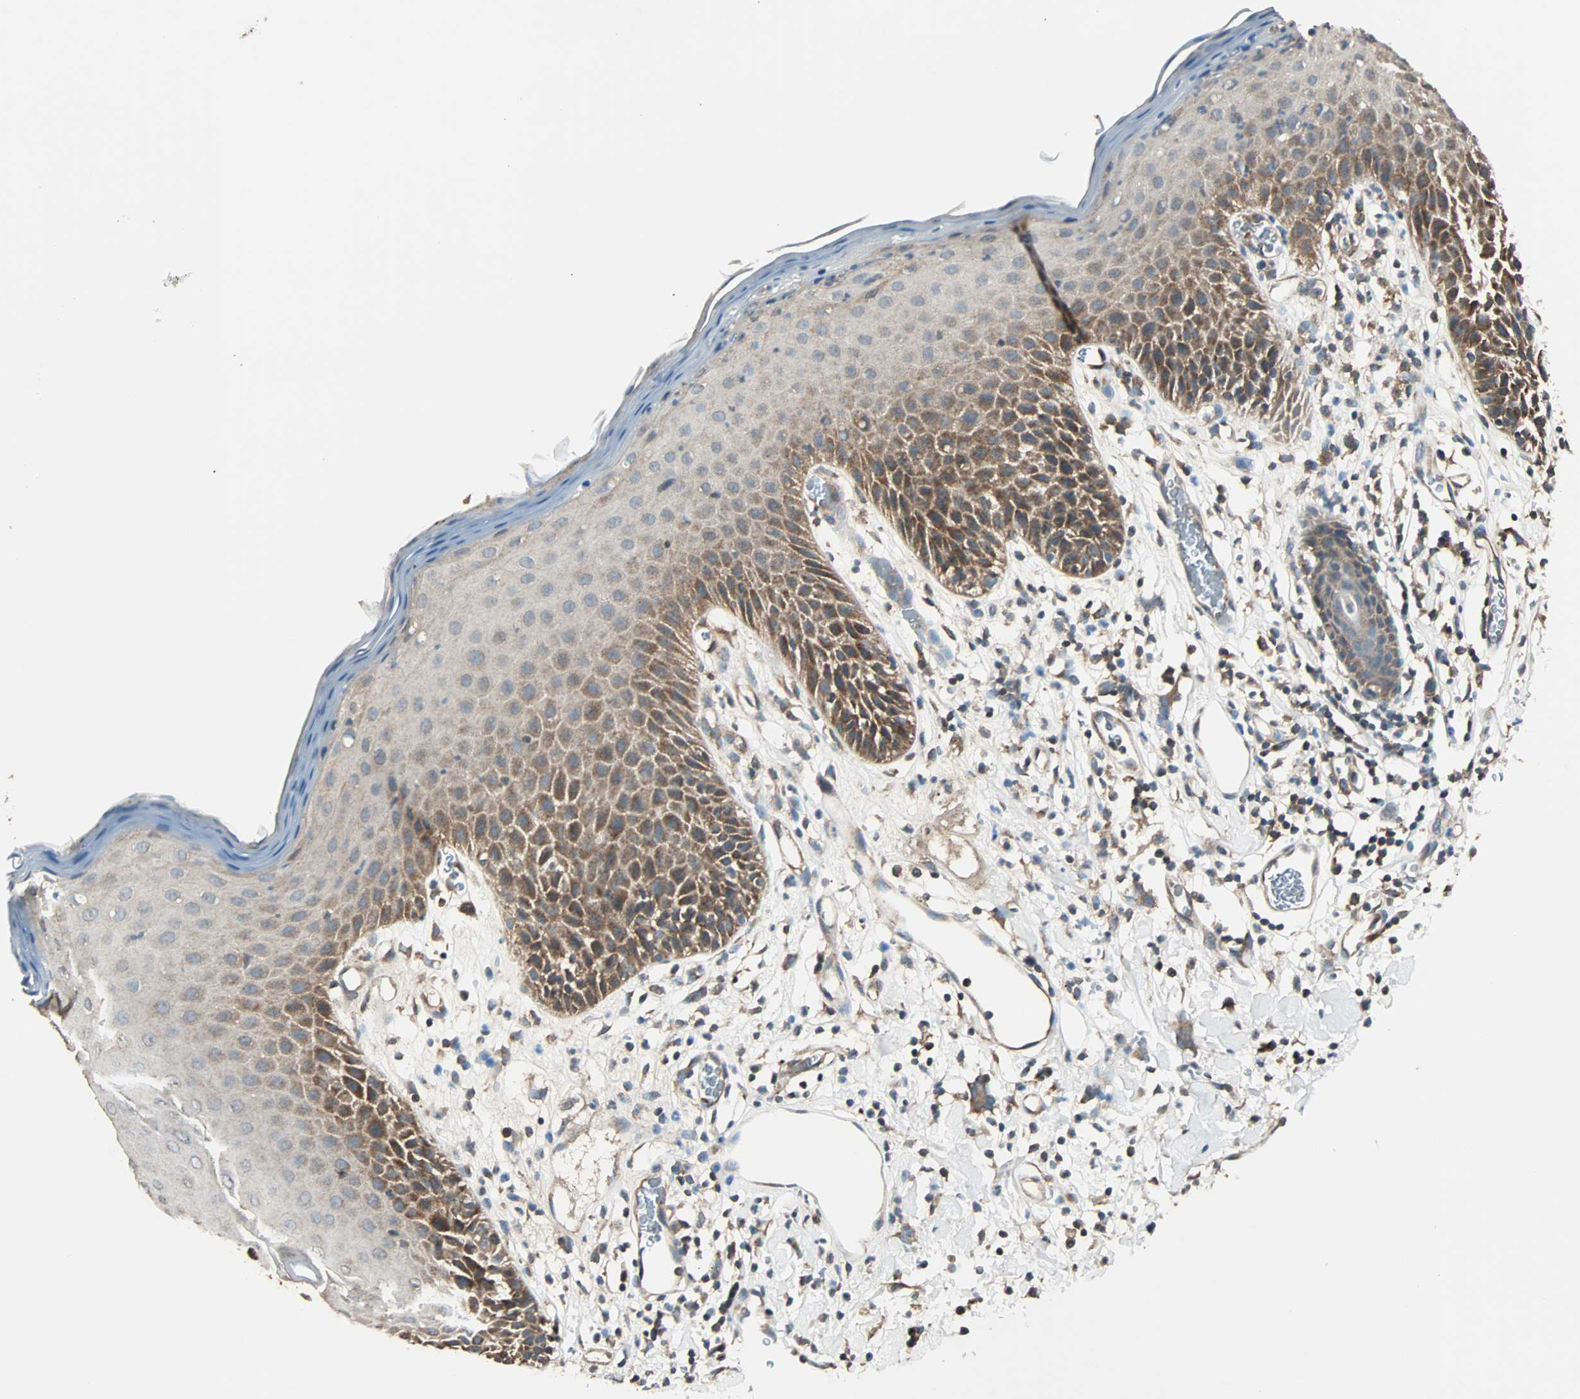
{"staining": {"intensity": "moderate", "quantity": "25%-75%", "location": "cytoplasmic/membranous"}, "tissue": "skin", "cell_type": "Epidermal cells", "image_type": "normal", "snomed": [{"axis": "morphology", "description": "Normal tissue, NOS"}, {"axis": "topography", "description": "Vulva"}, {"axis": "topography", "description": "Peripheral nerve tissue"}], "caption": "A high-resolution image shows immunohistochemistry staining of normal skin, which reveals moderate cytoplasmic/membranous staining in about 25%-75% of epidermal cells. The protein of interest is shown in brown color, while the nuclei are stained blue.", "gene": "MAP3K21", "patient": {"sex": "female", "age": 68}}